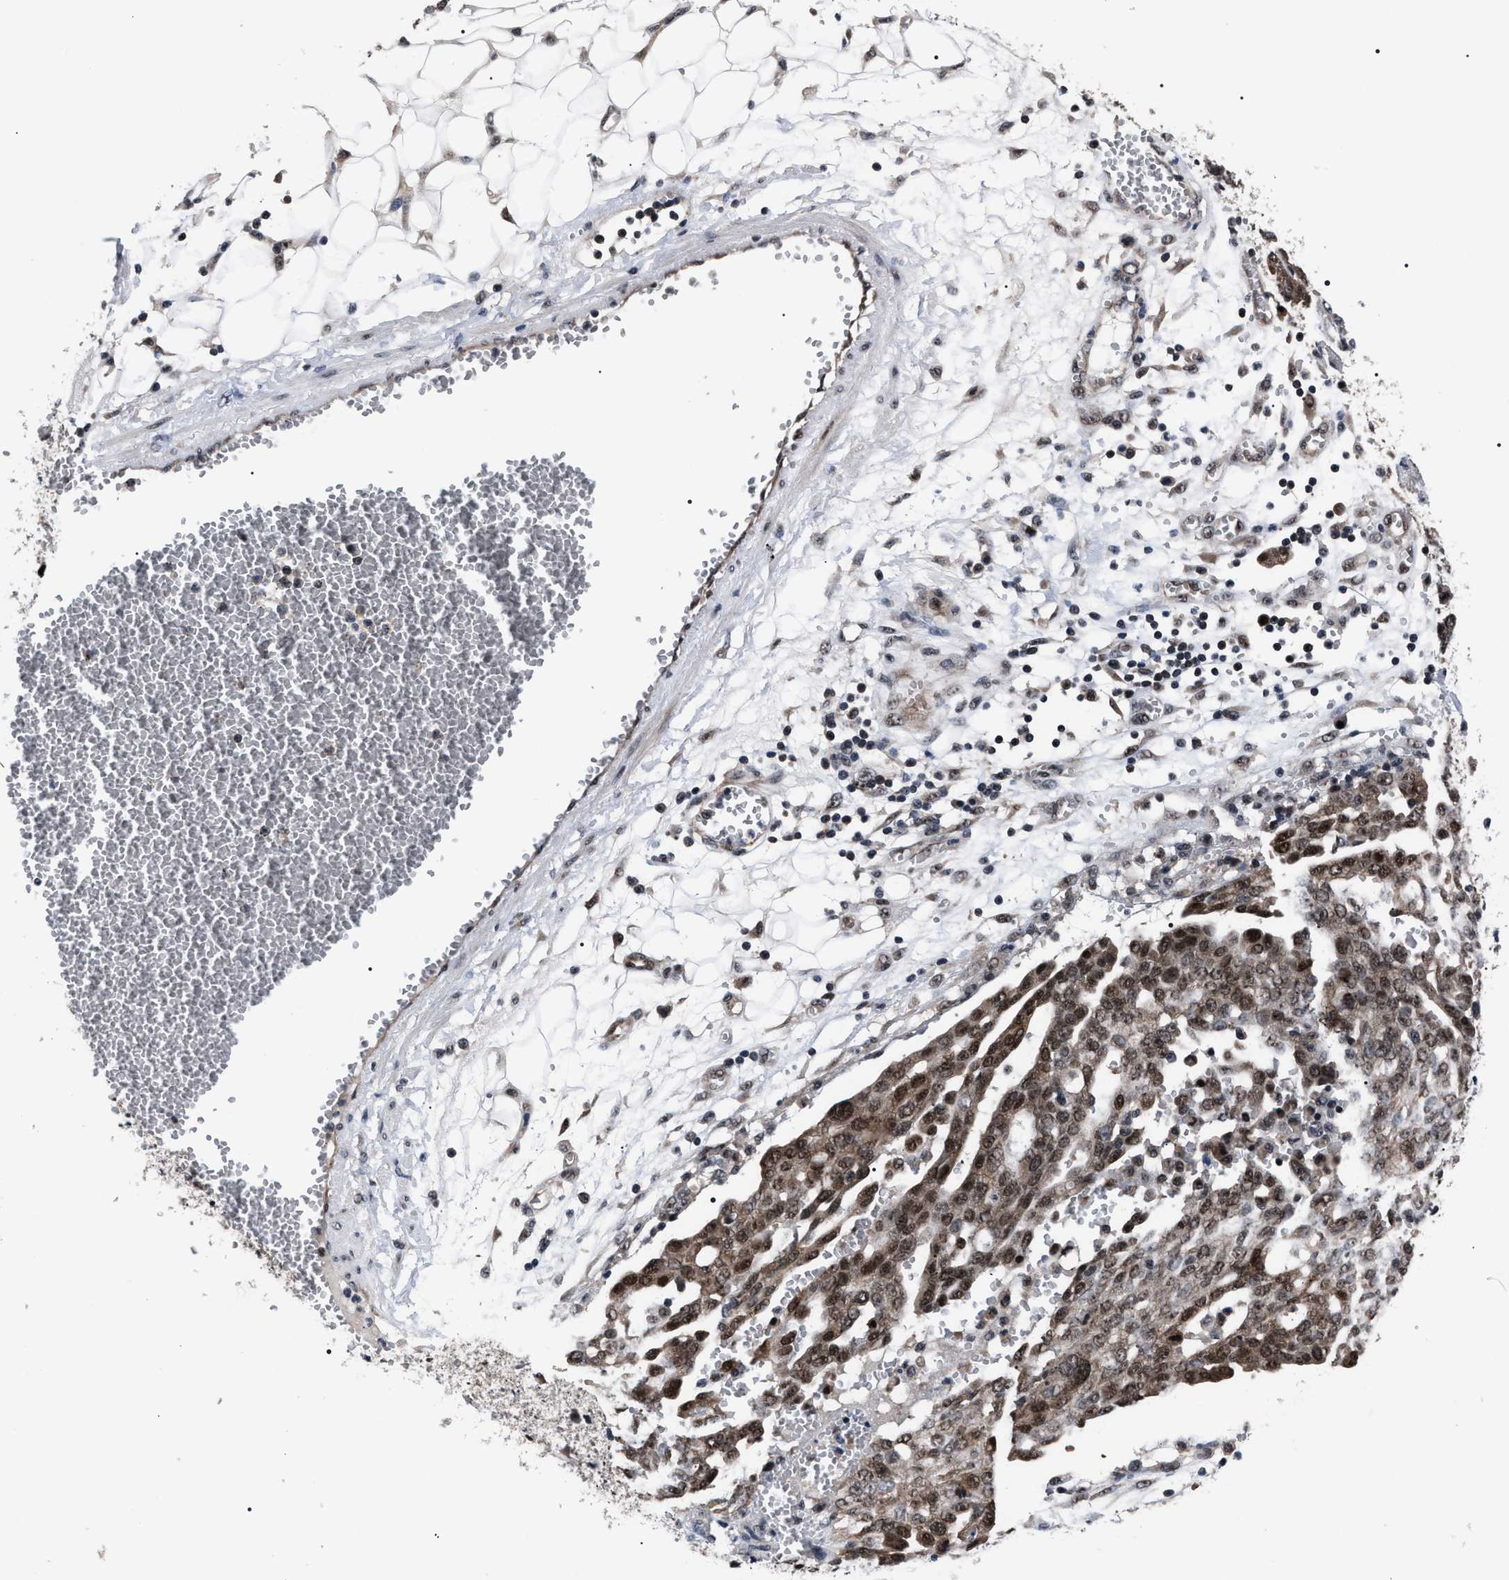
{"staining": {"intensity": "moderate", "quantity": ">75%", "location": "cytoplasmic/membranous,nuclear"}, "tissue": "ovarian cancer", "cell_type": "Tumor cells", "image_type": "cancer", "snomed": [{"axis": "morphology", "description": "Cystadenocarcinoma, serous, NOS"}, {"axis": "topography", "description": "Soft tissue"}, {"axis": "topography", "description": "Ovary"}], "caption": "Human ovarian cancer stained with a brown dye shows moderate cytoplasmic/membranous and nuclear positive expression in about >75% of tumor cells.", "gene": "CSNK2A1", "patient": {"sex": "female", "age": 57}}